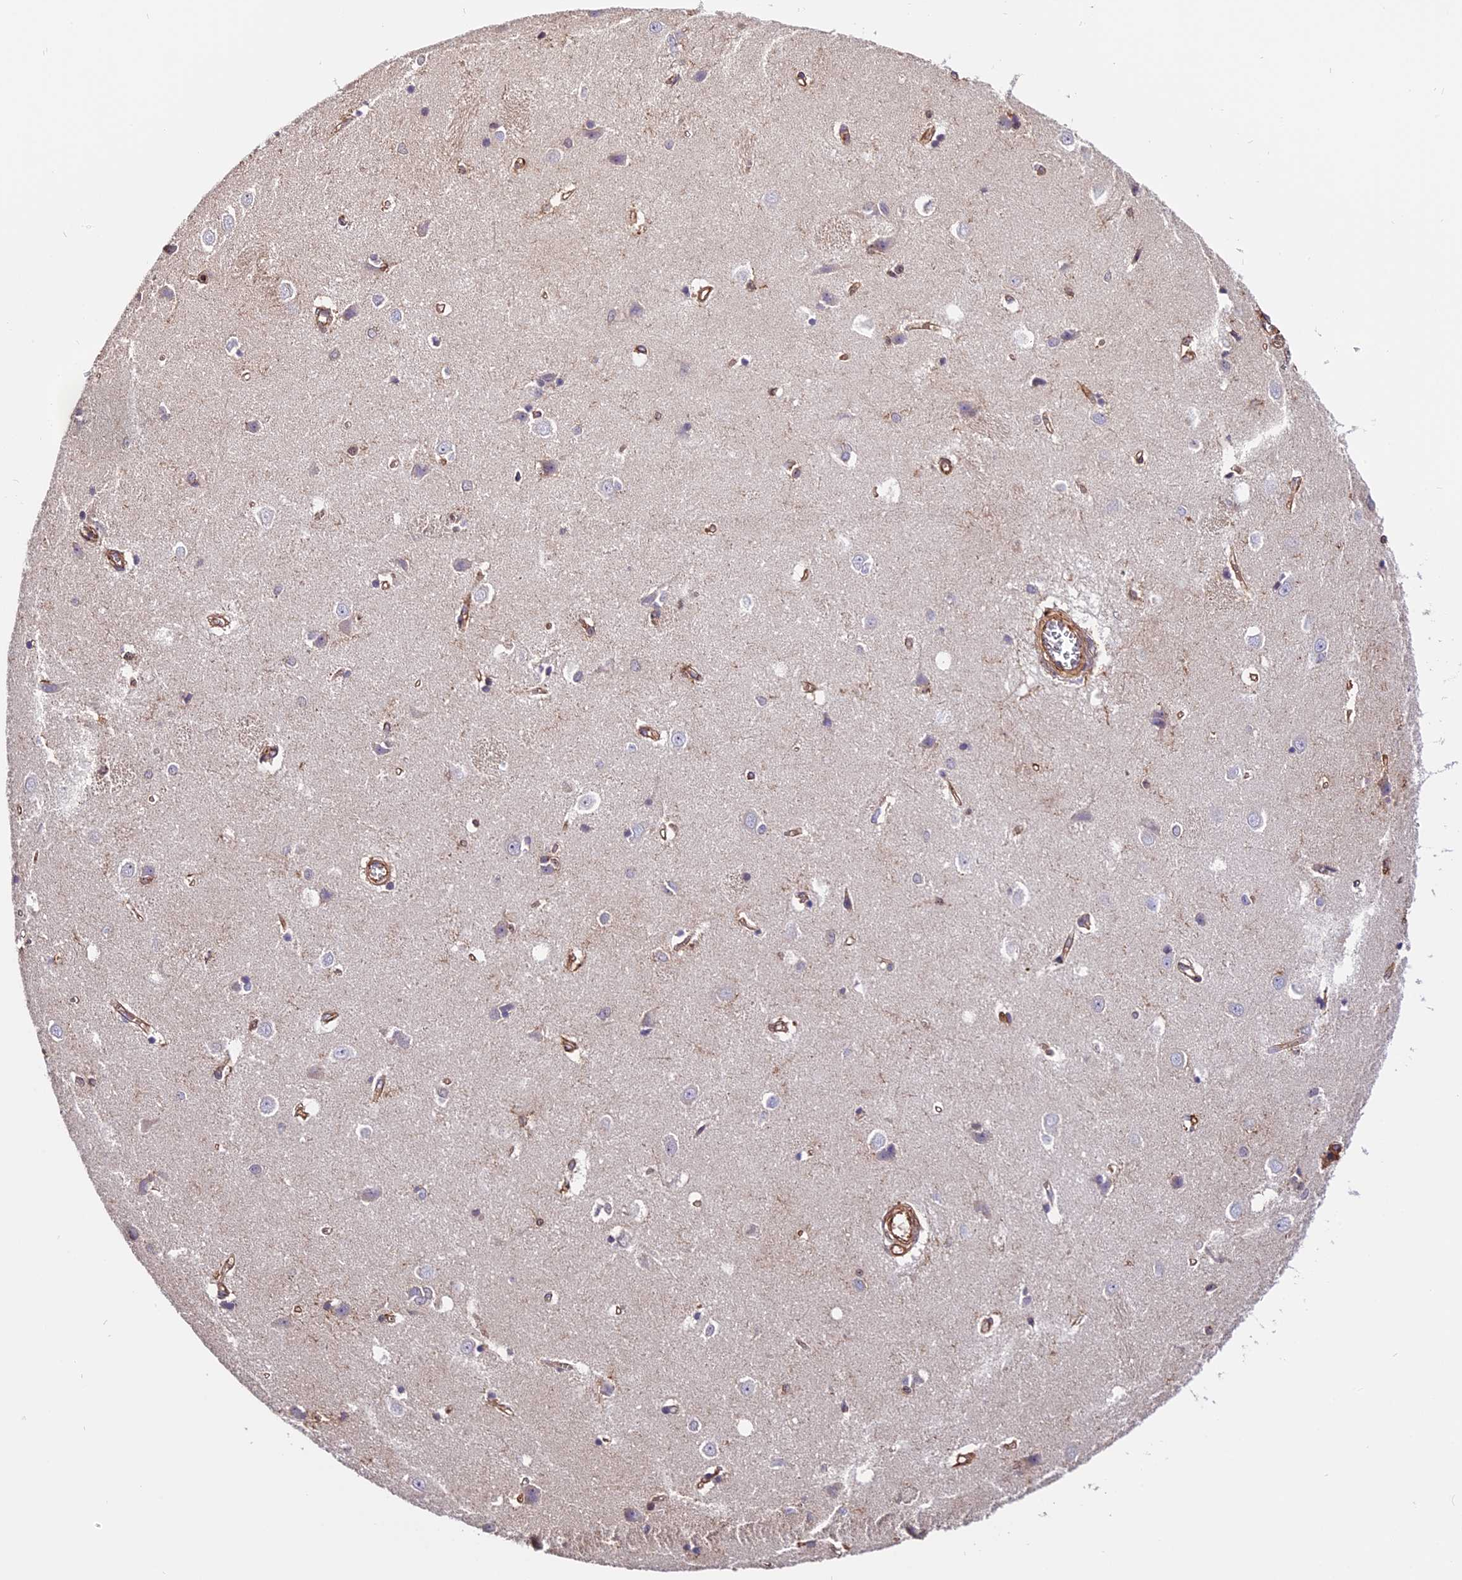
{"staining": {"intensity": "negative", "quantity": "none", "location": "none"}, "tissue": "caudate", "cell_type": "Glial cells", "image_type": "normal", "snomed": [{"axis": "morphology", "description": "Normal tissue, NOS"}, {"axis": "topography", "description": "Lateral ventricle wall"}], "caption": "A micrograph of caudate stained for a protein demonstrates no brown staining in glial cells.", "gene": "HERPUD1", "patient": {"sex": "male", "age": 37}}